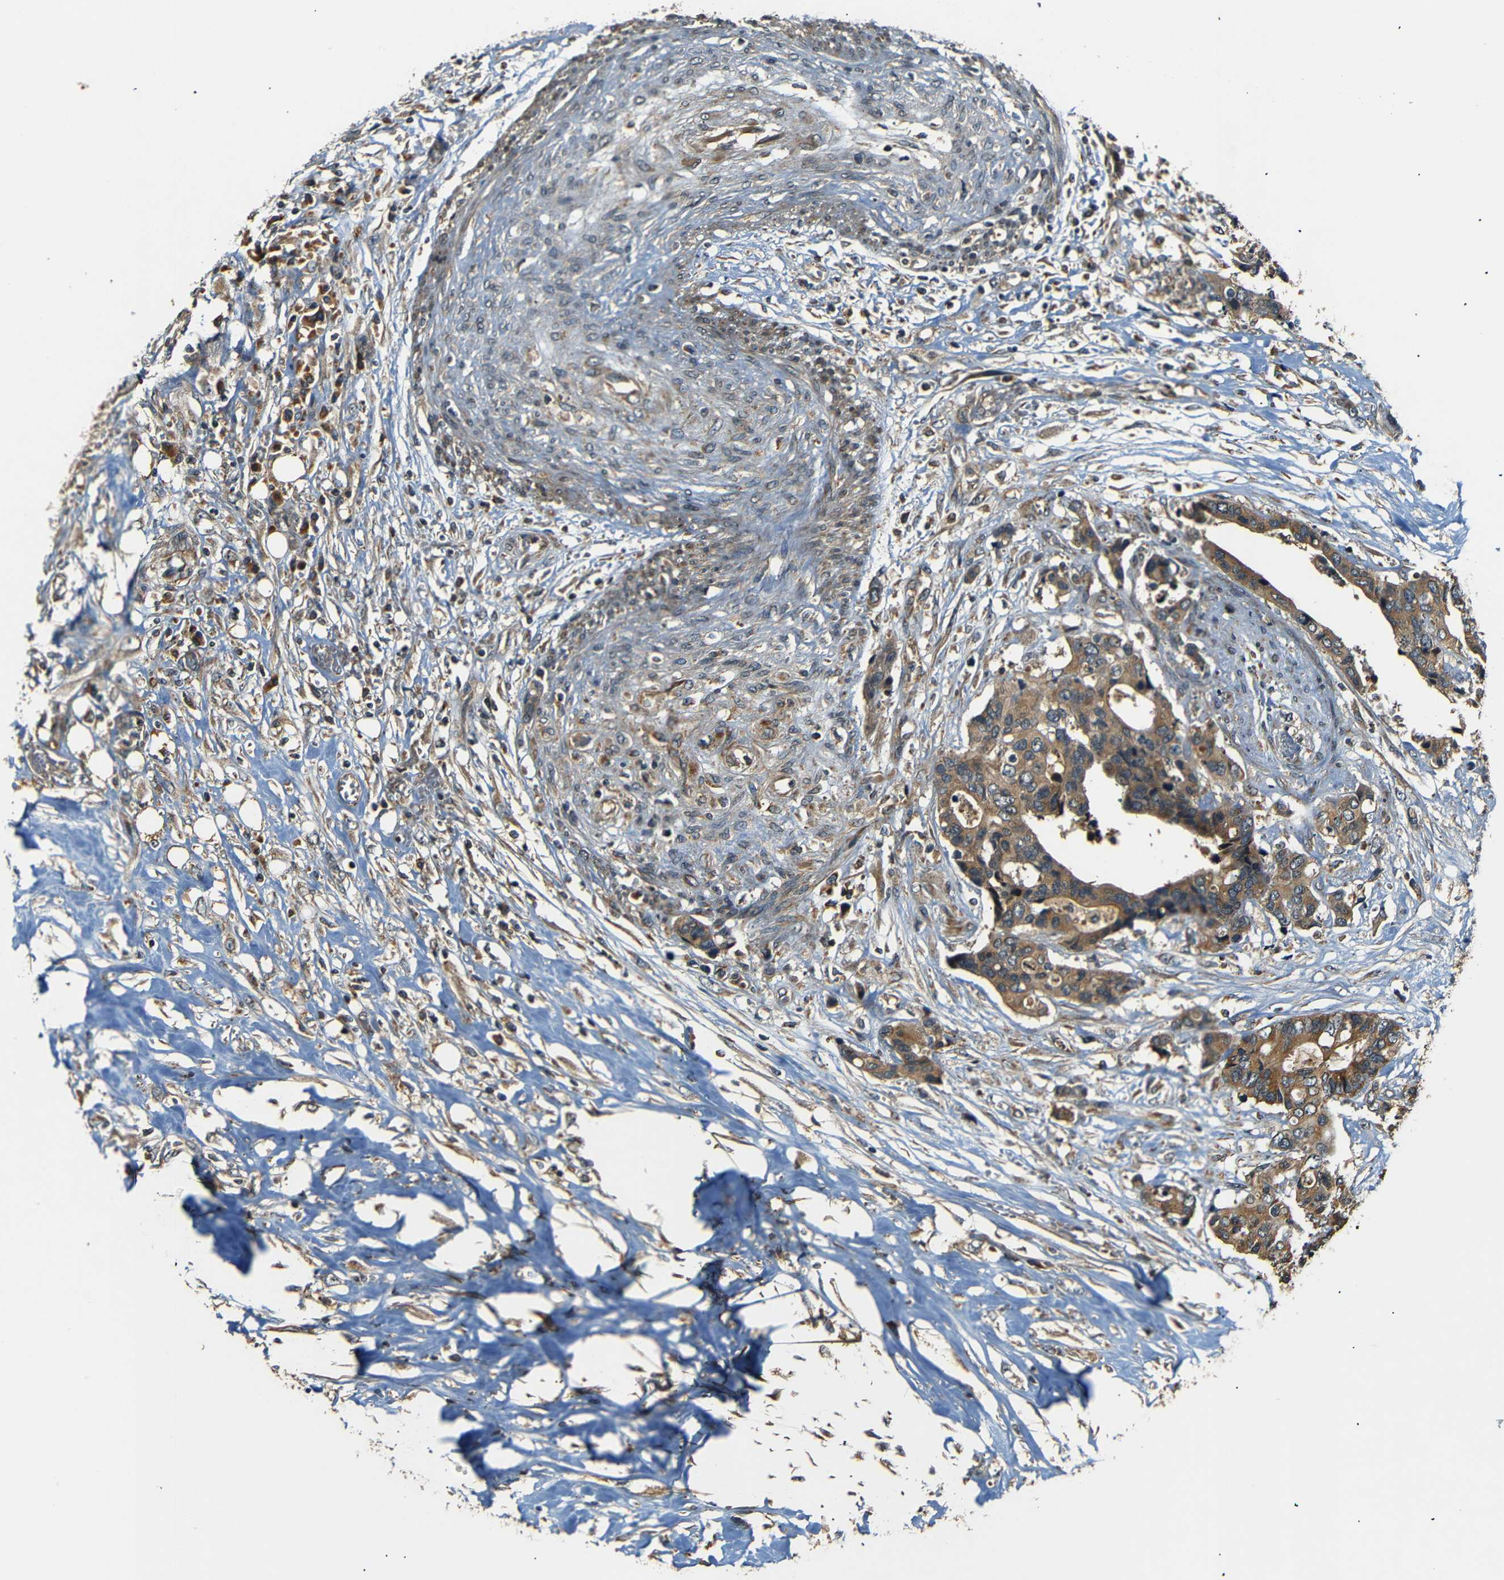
{"staining": {"intensity": "moderate", "quantity": ">75%", "location": "cytoplasmic/membranous"}, "tissue": "colorectal cancer", "cell_type": "Tumor cells", "image_type": "cancer", "snomed": [{"axis": "morphology", "description": "Adenocarcinoma, NOS"}, {"axis": "topography", "description": "Rectum"}], "caption": "Colorectal cancer (adenocarcinoma) stained for a protein demonstrates moderate cytoplasmic/membranous positivity in tumor cells. The protein is shown in brown color, while the nuclei are stained blue.", "gene": "TANK", "patient": {"sex": "male", "age": 55}}